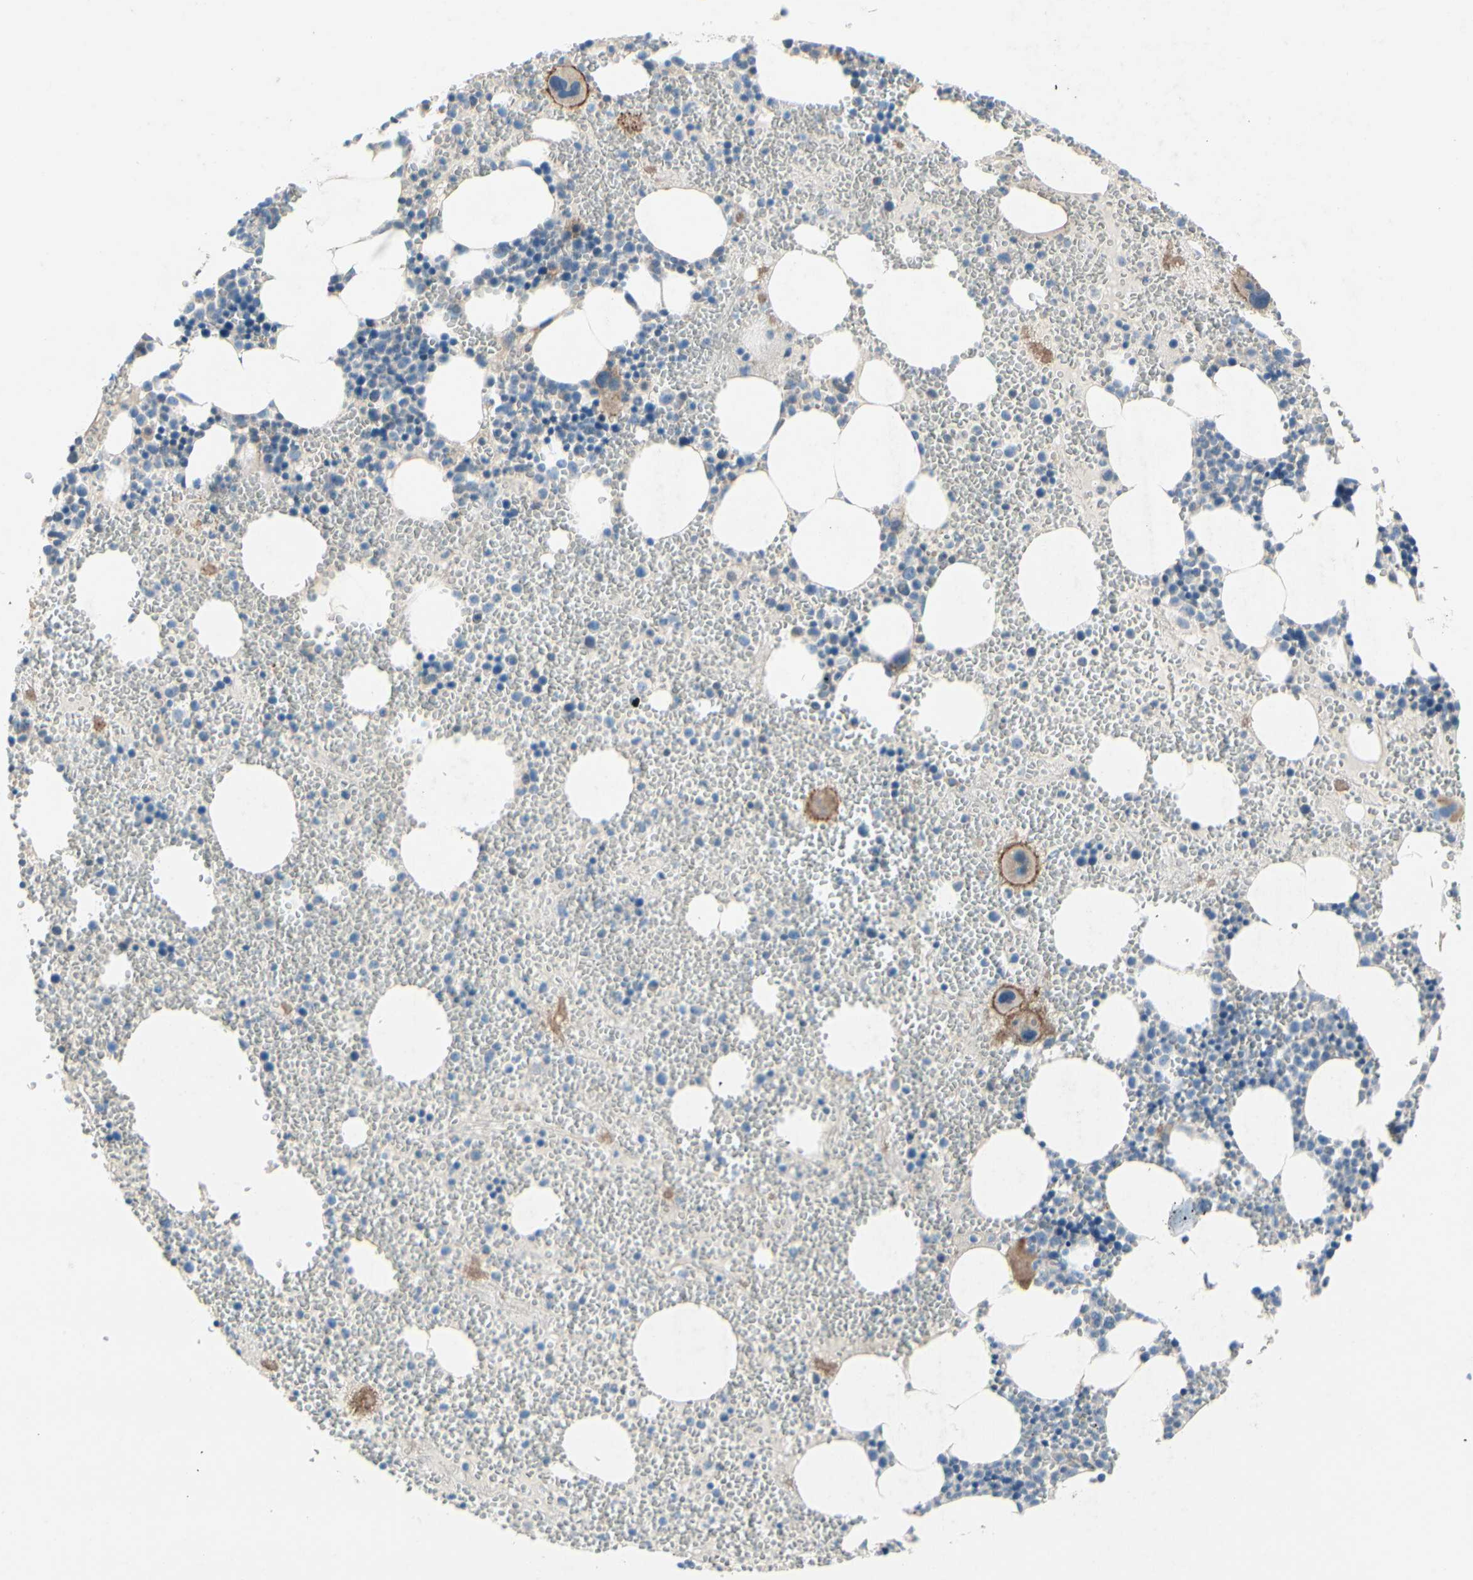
{"staining": {"intensity": "strong", "quantity": "<25%", "location": "cytoplasmic/membranous"}, "tissue": "bone marrow", "cell_type": "Hematopoietic cells", "image_type": "normal", "snomed": [{"axis": "morphology", "description": "Normal tissue, NOS"}, {"axis": "morphology", "description": "Inflammation, NOS"}, {"axis": "topography", "description": "Bone marrow"}], "caption": "An image of bone marrow stained for a protein shows strong cytoplasmic/membranous brown staining in hematopoietic cells. The staining was performed using DAB to visualize the protein expression in brown, while the nuclei were stained in blue with hematoxylin (Magnification: 20x).", "gene": "TPM1", "patient": {"sex": "female", "age": 76}}